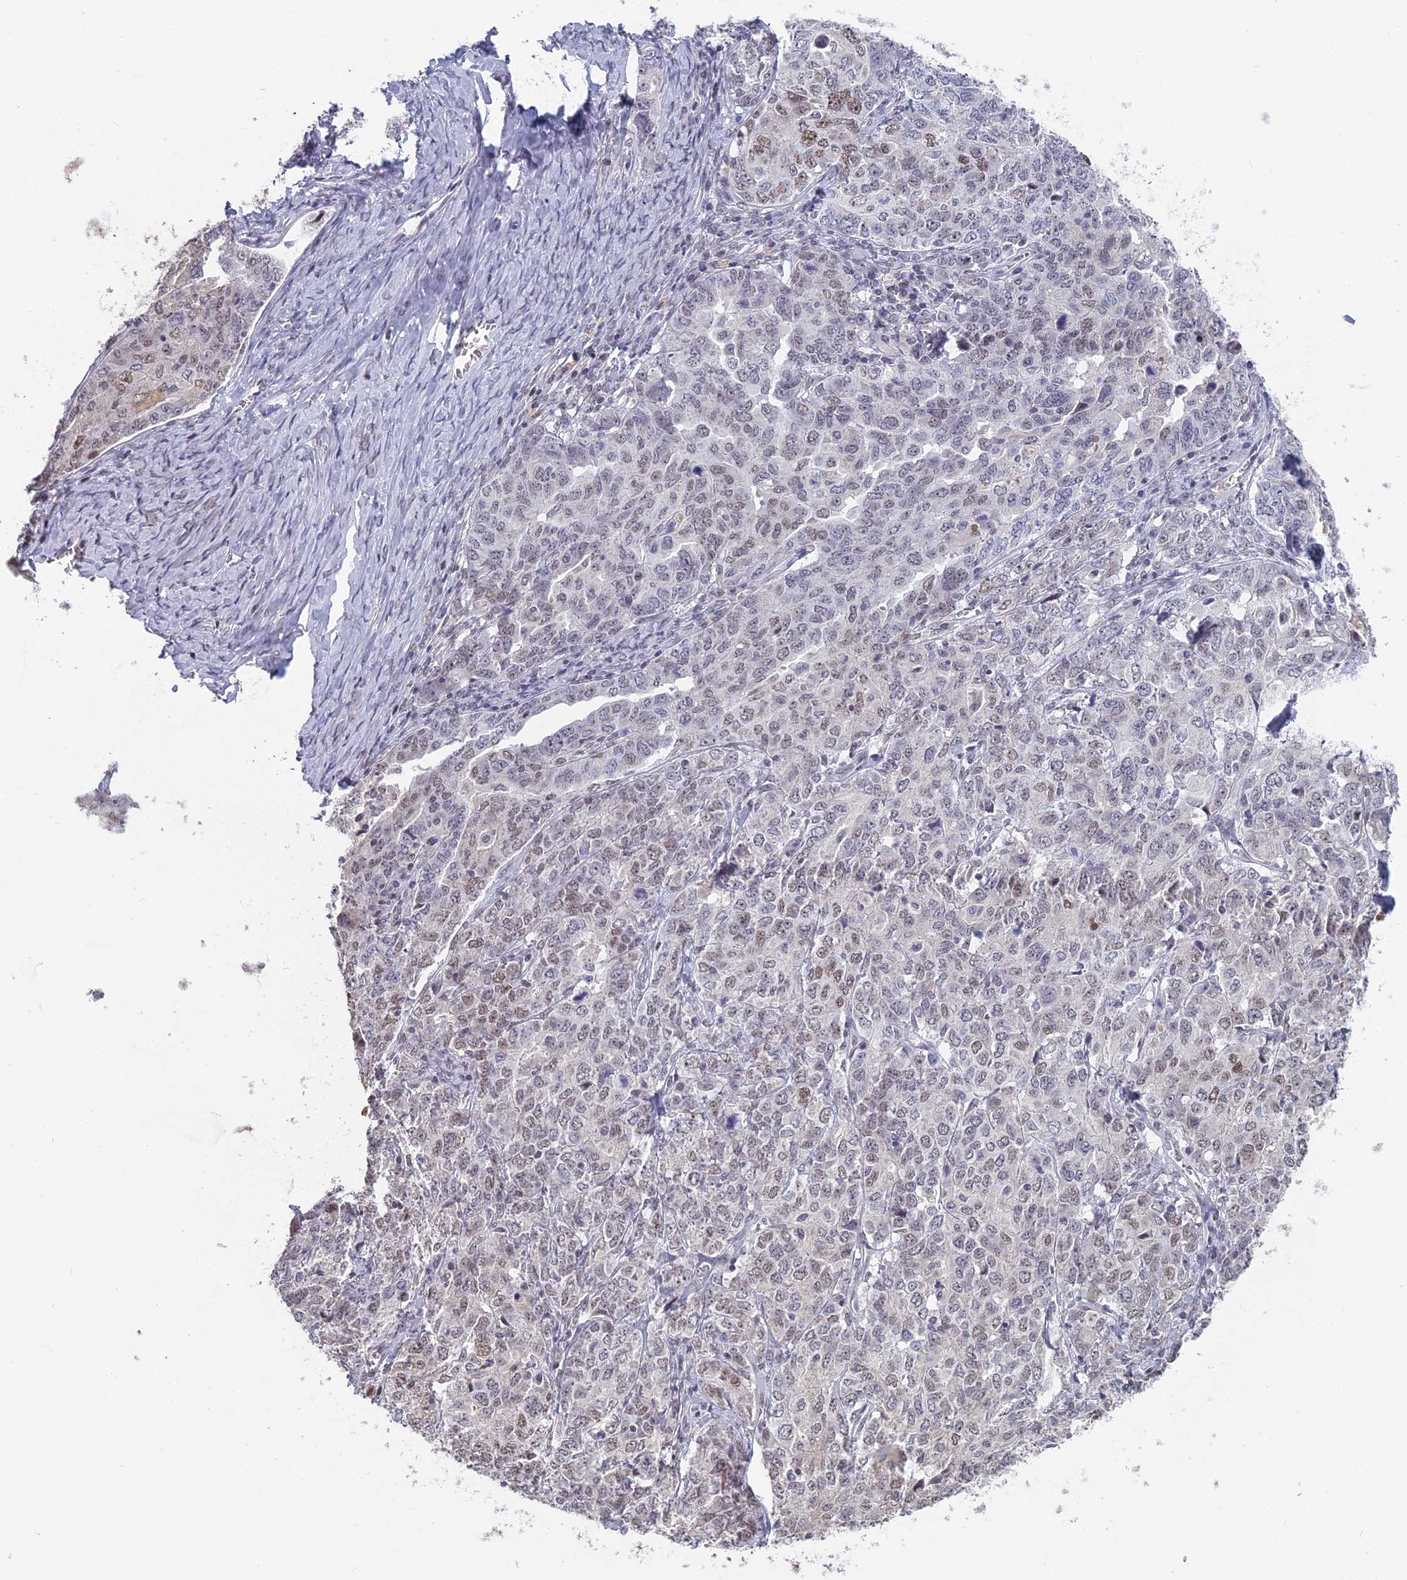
{"staining": {"intensity": "weak", "quantity": "25%-75%", "location": "nuclear"}, "tissue": "ovarian cancer", "cell_type": "Tumor cells", "image_type": "cancer", "snomed": [{"axis": "morphology", "description": "Carcinoma, endometroid"}, {"axis": "topography", "description": "Ovary"}], "caption": "IHC photomicrograph of ovarian cancer (endometroid carcinoma) stained for a protein (brown), which shows low levels of weak nuclear positivity in approximately 25%-75% of tumor cells.", "gene": "MT-CO3", "patient": {"sex": "female", "age": 62}}